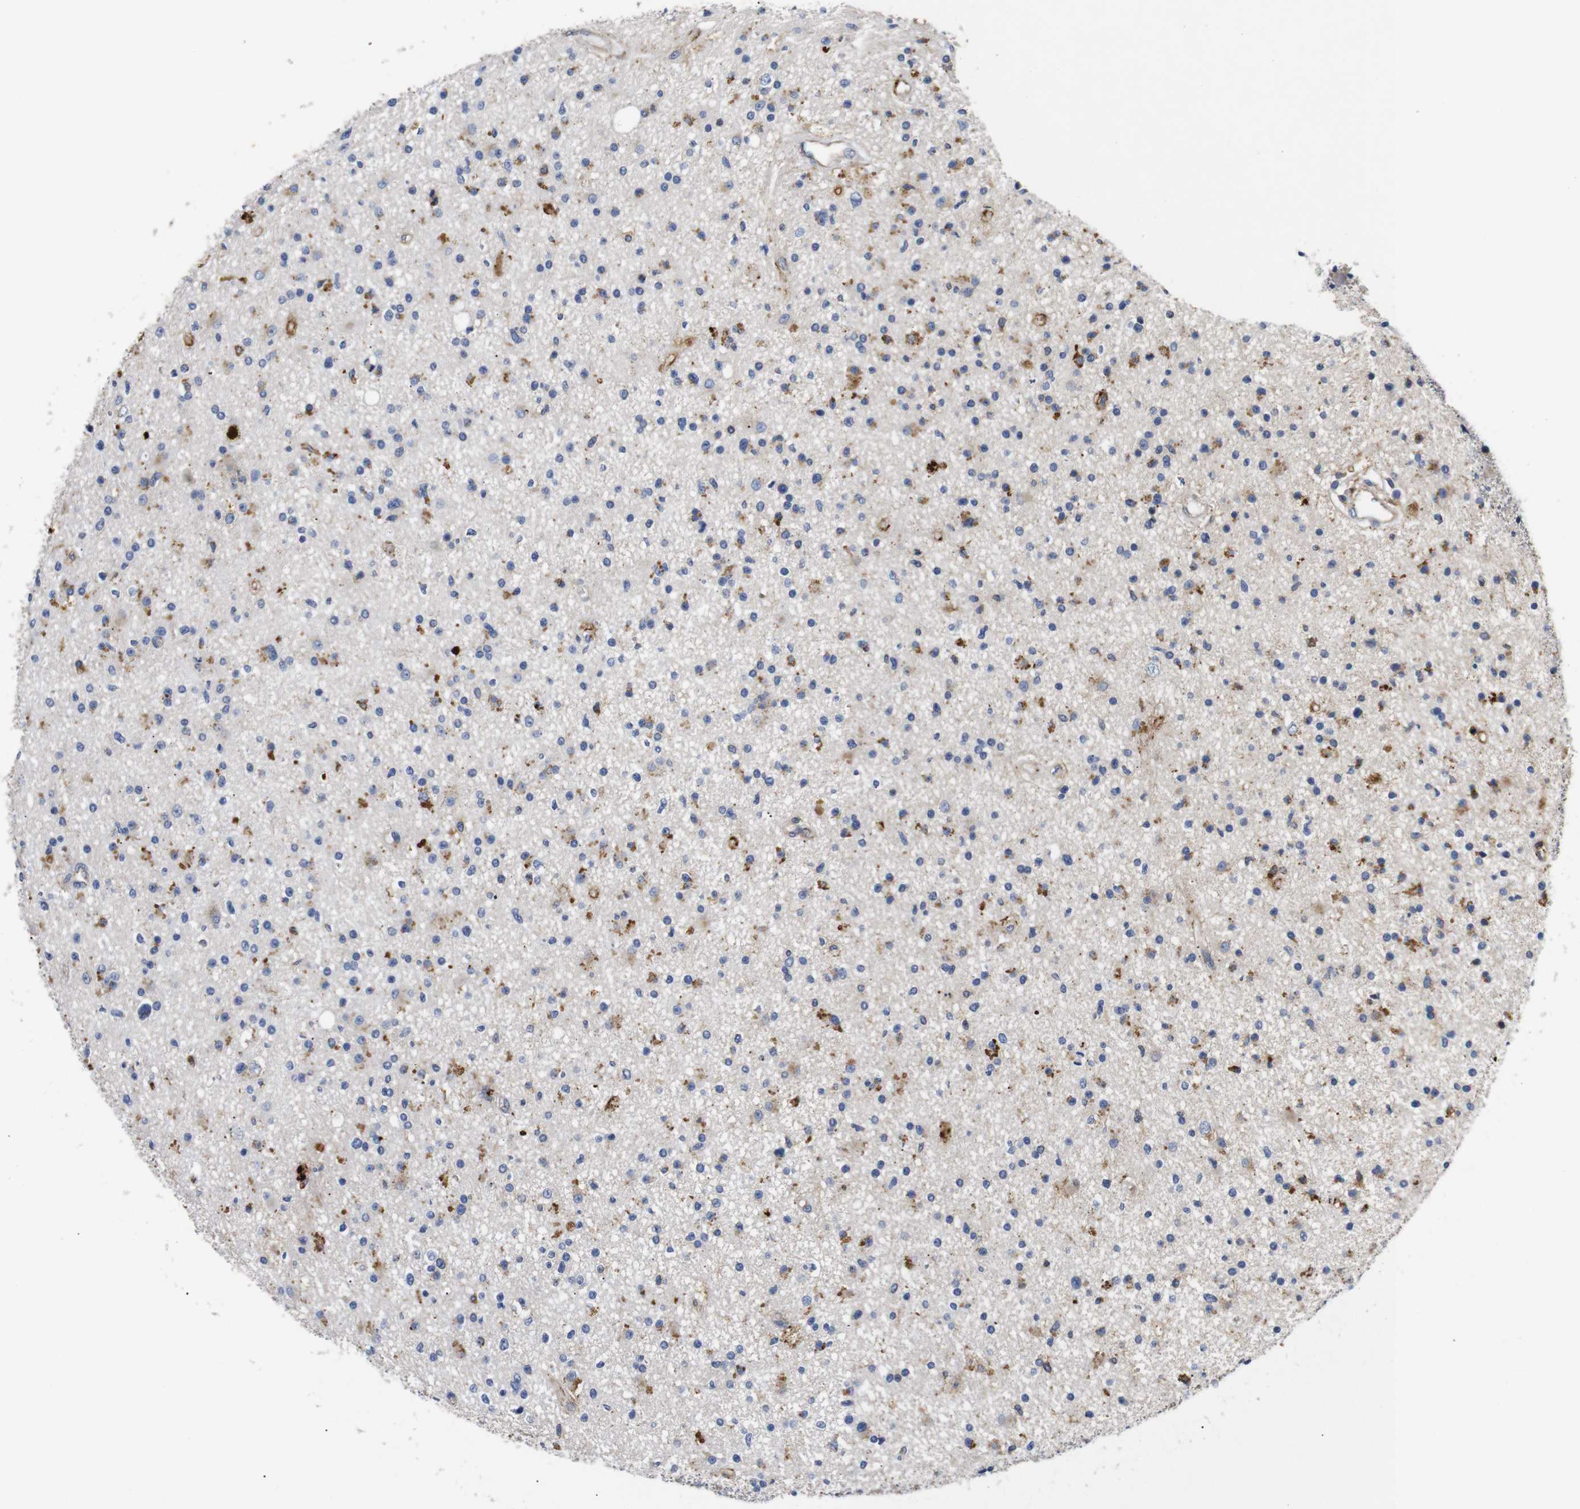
{"staining": {"intensity": "moderate", "quantity": "<25%", "location": "cytoplasmic/membranous"}, "tissue": "glioma", "cell_type": "Tumor cells", "image_type": "cancer", "snomed": [{"axis": "morphology", "description": "Glioma, malignant, High grade"}, {"axis": "topography", "description": "Brain"}], "caption": "An immunohistochemistry photomicrograph of tumor tissue is shown. Protein staining in brown shows moderate cytoplasmic/membranous positivity in glioma within tumor cells.", "gene": "SDCBP", "patient": {"sex": "male", "age": 33}}